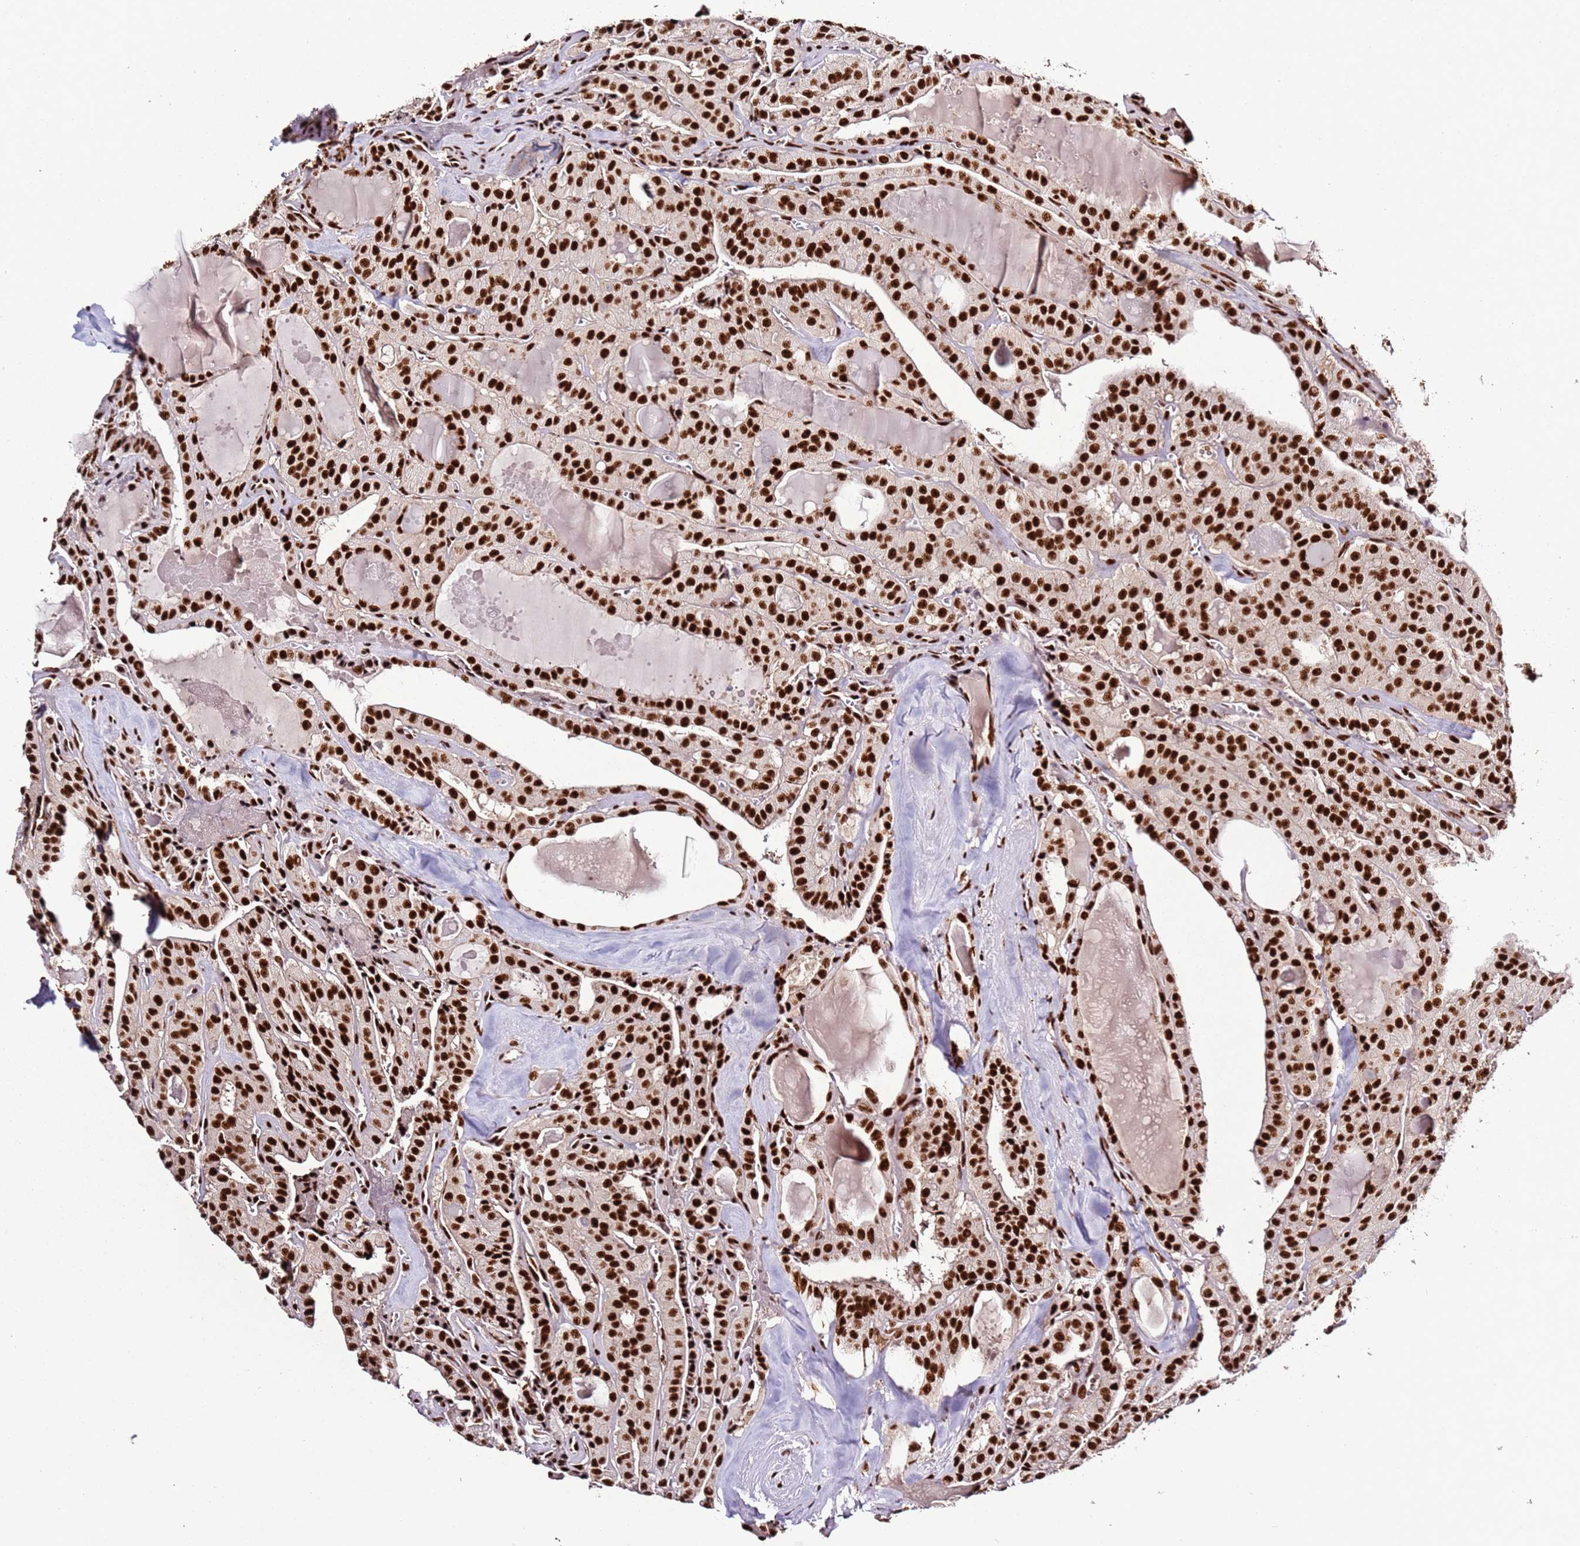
{"staining": {"intensity": "strong", "quantity": ">75%", "location": "nuclear"}, "tissue": "thyroid cancer", "cell_type": "Tumor cells", "image_type": "cancer", "snomed": [{"axis": "morphology", "description": "Papillary adenocarcinoma, NOS"}, {"axis": "topography", "description": "Thyroid gland"}], "caption": "Thyroid cancer was stained to show a protein in brown. There is high levels of strong nuclear expression in about >75% of tumor cells.", "gene": "C6orf226", "patient": {"sex": "male", "age": 52}}